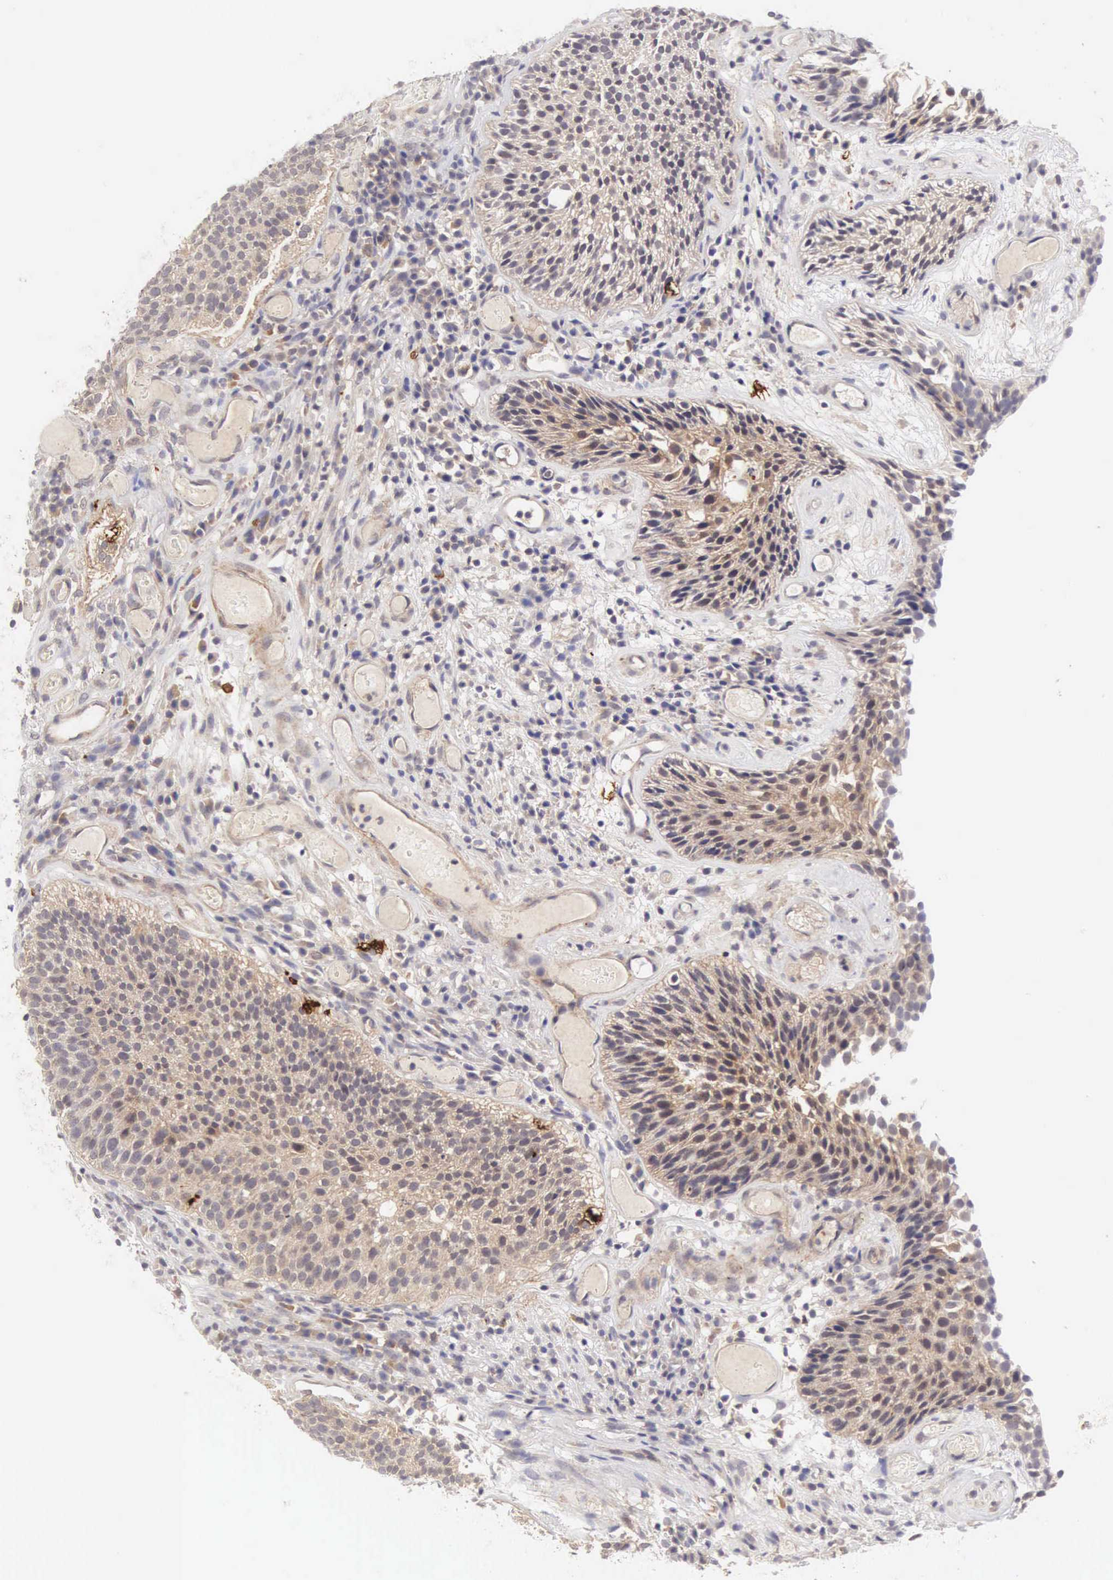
{"staining": {"intensity": "weak", "quantity": ">75%", "location": "cytoplasmic/membranous"}, "tissue": "urothelial cancer", "cell_type": "Tumor cells", "image_type": "cancer", "snomed": [{"axis": "morphology", "description": "Urothelial carcinoma, Low grade"}, {"axis": "topography", "description": "Urinary bladder"}], "caption": "This micrograph reveals urothelial carcinoma (low-grade) stained with immunohistochemistry to label a protein in brown. The cytoplasmic/membranous of tumor cells show weak positivity for the protein. Nuclei are counter-stained blue.", "gene": "CD1A", "patient": {"sex": "male", "age": 85}}